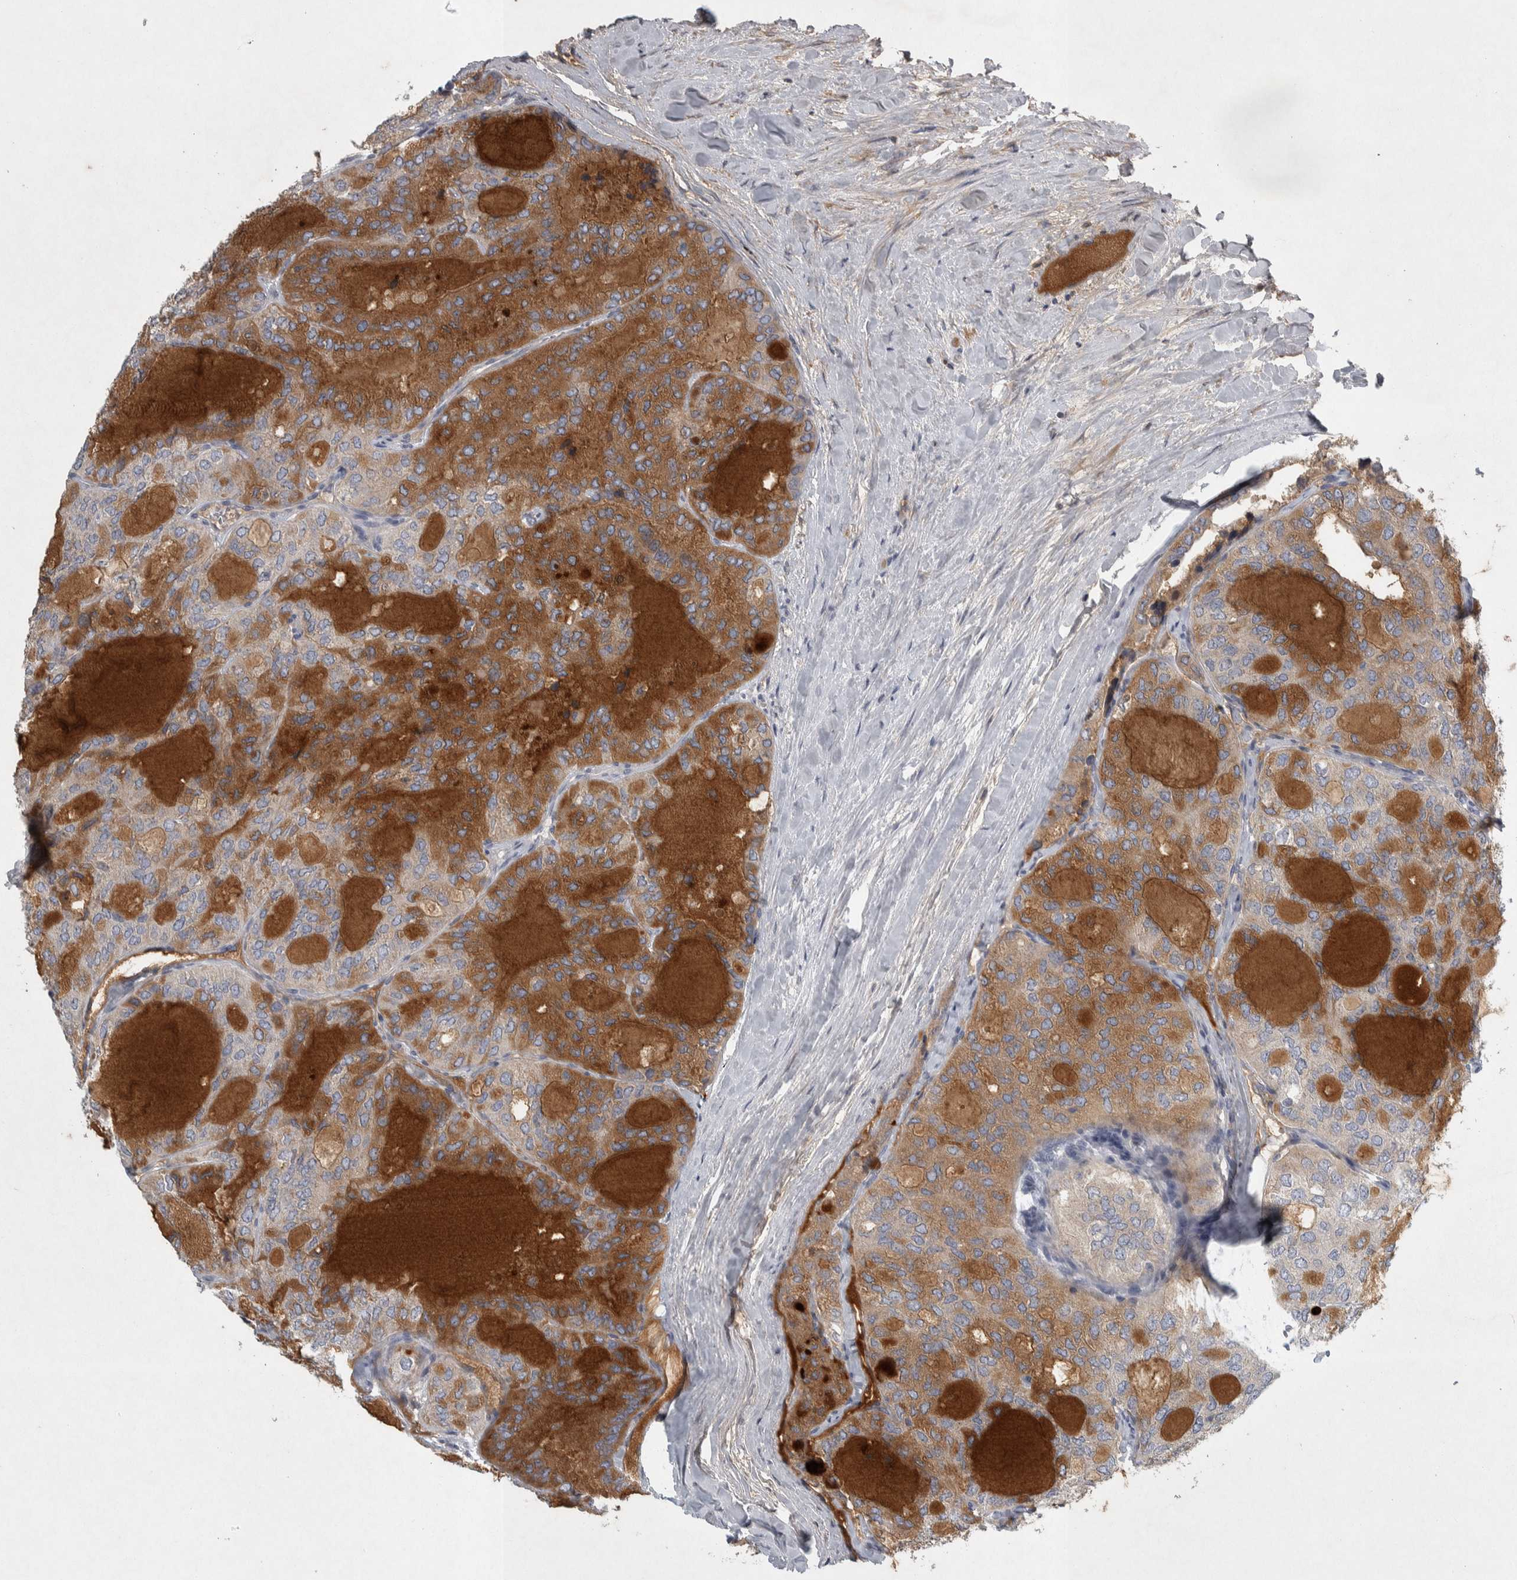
{"staining": {"intensity": "strong", "quantity": "25%-75%", "location": "cytoplasmic/membranous"}, "tissue": "thyroid cancer", "cell_type": "Tumor cells", "image_type": "cancer", "snomed": [{"axis": "morphology", "description": "Follicular adenoma carcinoma, NOS"}, {"axis": "topography", "description": "Thyroid gland"}], "caption": "Tumor cells demonstrate strong cytoplasmic/membranous expression in approximately 25%-75% of cells in thyroid cancer (follicular adenoma carcinoma). (DAB = brown stain, brightfield microscopy at high magnification).", "gene": "SIGMAR1", "patient": {"sex": "male", "age": 75}}